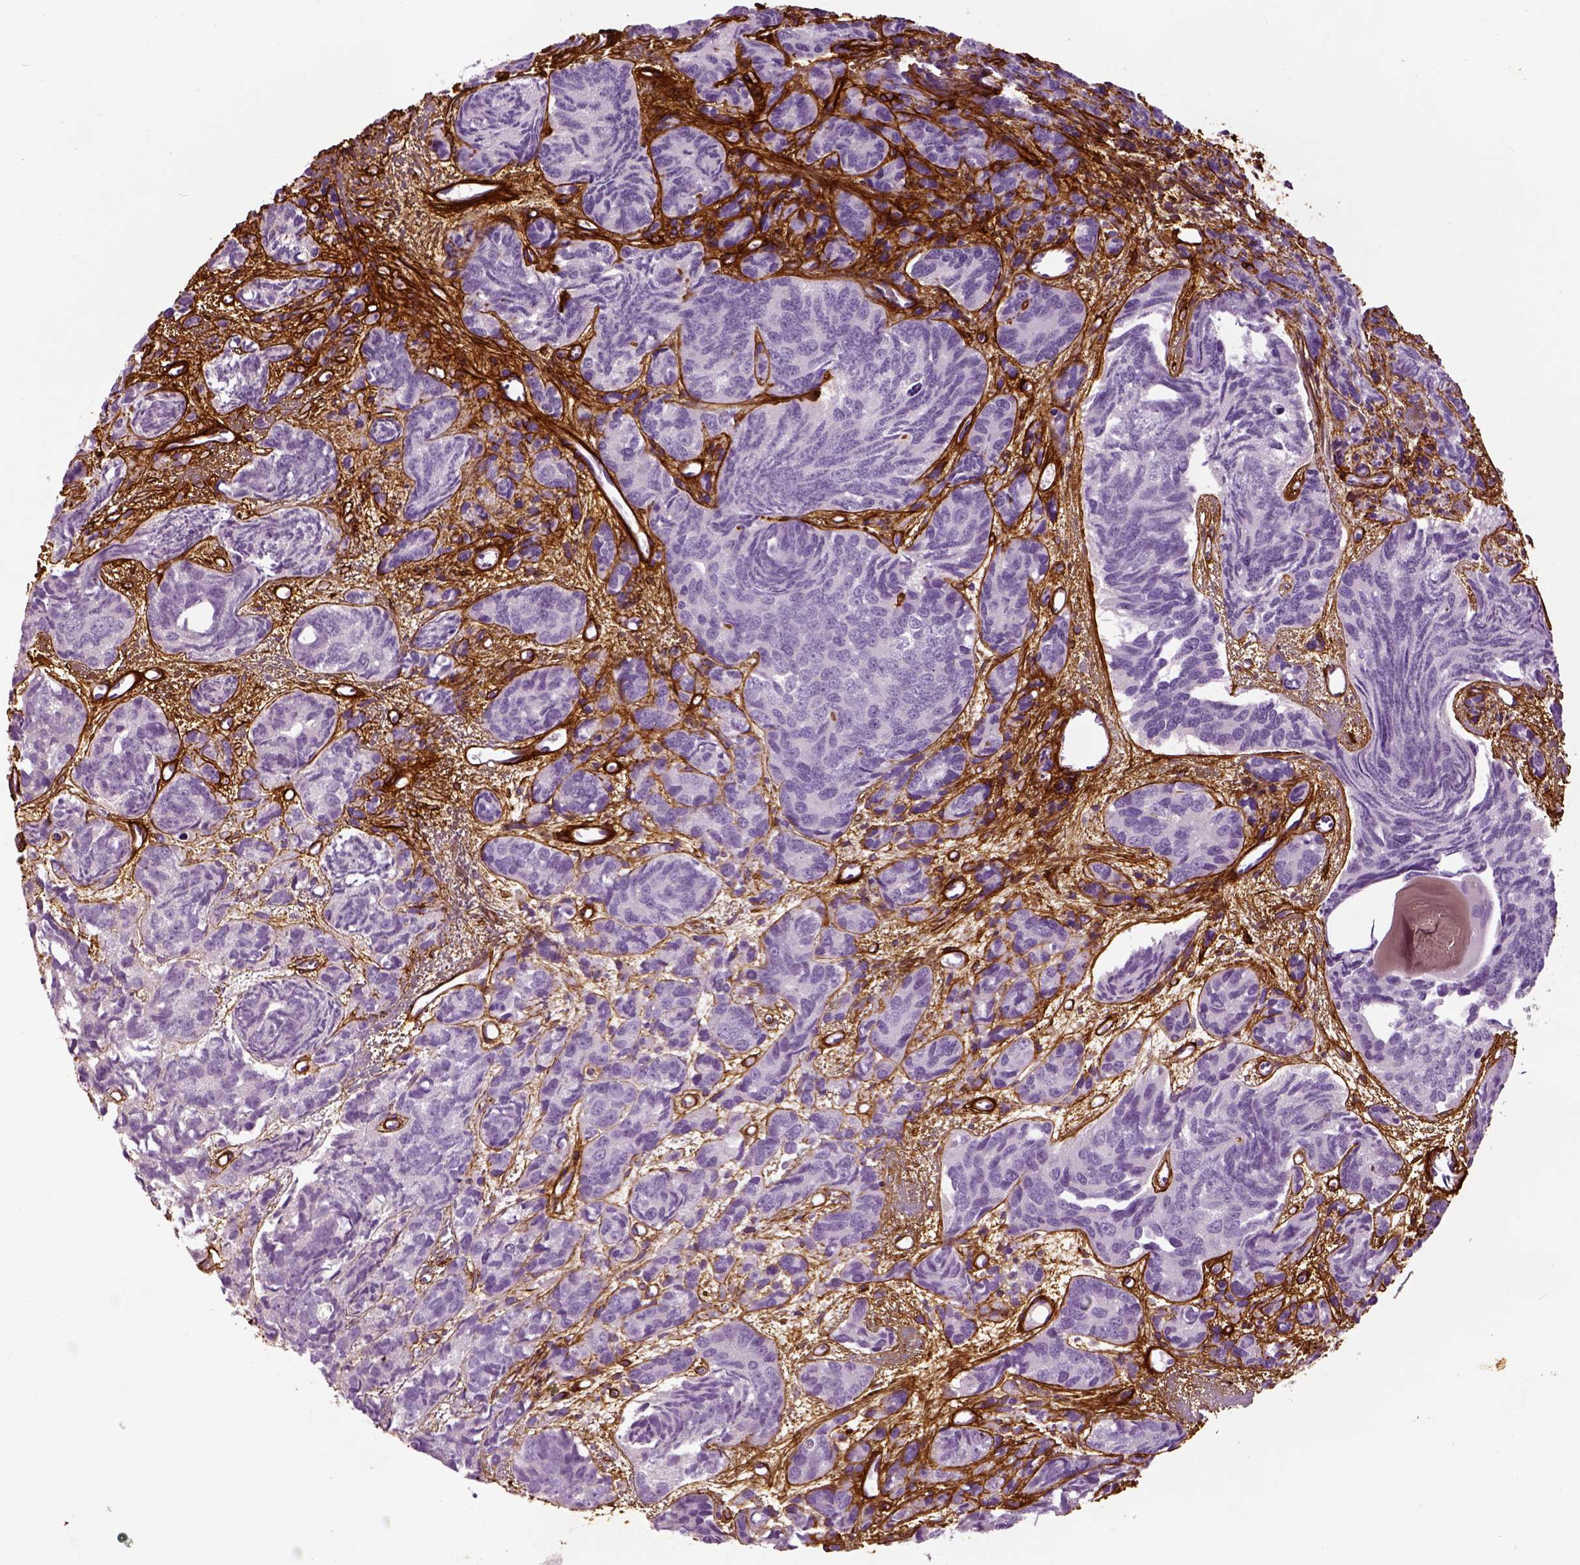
{"staining": {"intensity": "negative", "quantity": "none", "location": "none"}, "tissue": "prostate cancer", "cell_type": "Tumor cells", "image_type": "cancer", "snomed": [{"axis": "morphology", "description": "Adenocarcinoma, High grade"}, {"axis": "topography", "description": "Prostate"}], "caption": "An image of human adenocarcinoma (high-grade) (prostate) is negative for staining in tumor cells.", "gene": "COL6A2", "patient": {"sex": "male", "age": 77}}